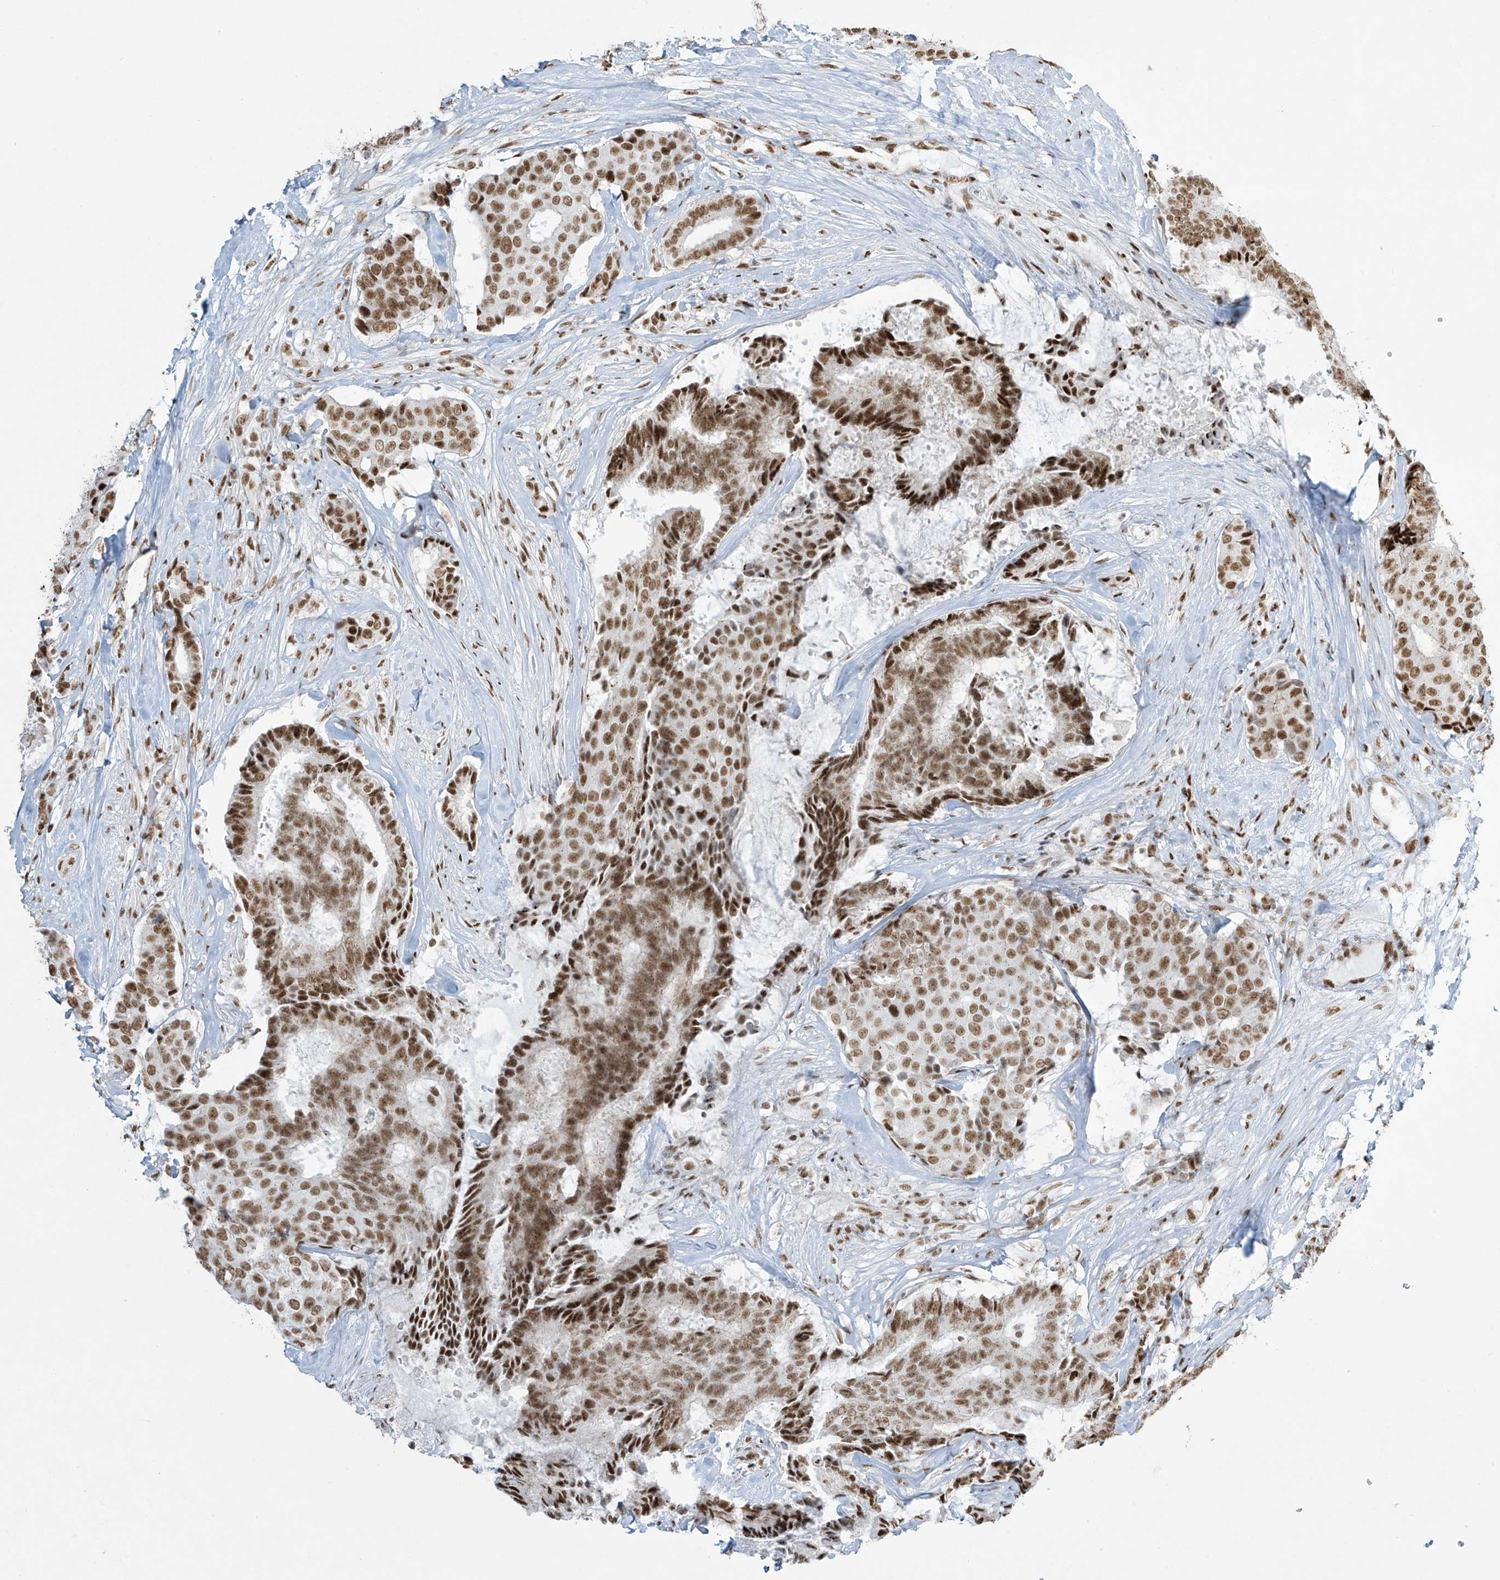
{"staining": {"intensity": "moderate", "quantity": ">75%", "location": "nuclear"}, "tissue": "breast cancer", "cell_type": "Tumor cells", "image_type": "cancer", "snomed": [{"axis": "morphology", "description": "Duct carcinoma"}, {"axis": "topography", "description": "Breast"}], "caption": "There is medium levels of moderate nuclear expression in tumor cells of invasive ductal carcinoma (breast), as demonstrated by immunohistochemical staining (brown color).", "gene": "MS4A6A", "patient": {"sex": "female", "age": 75}}